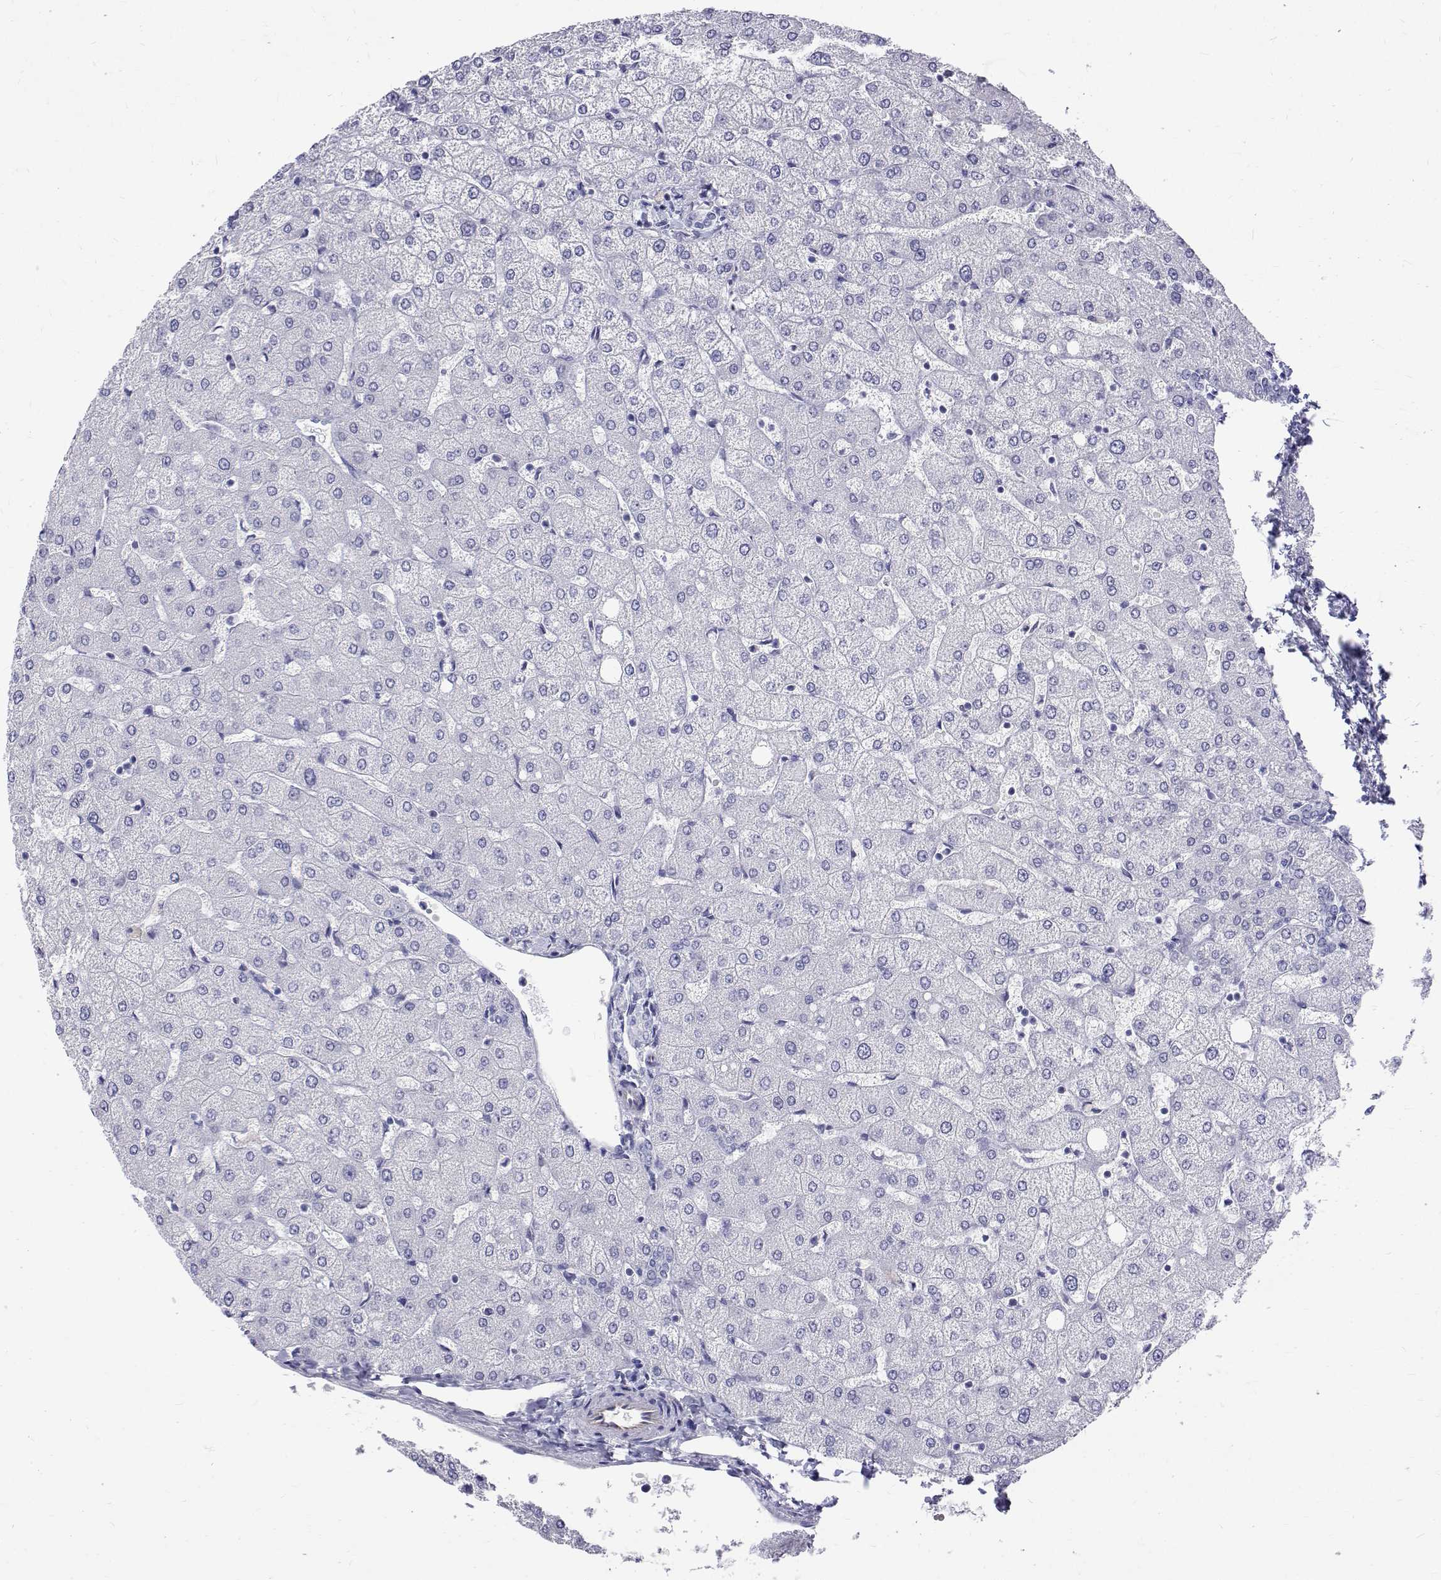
{"staining": {"intensity": "negative", "quantity": "none", "location": "none"}, "tissue": "liver", "cell_type": "Cholangiocytes", "image_type": "normal", "snomed": [{"axis": "morphology", "description": "Normal tissue, NOS"}, {"axis": "topography", "description": "Liver"}], "caption": "Immunohistochemistry (IHC) image of unremarkable human liver stained for a protein (brown), which displays no positivity in cholangiocytes.", "gene": "OPRPN", "patient": {"sex": "female", "age": 54}}